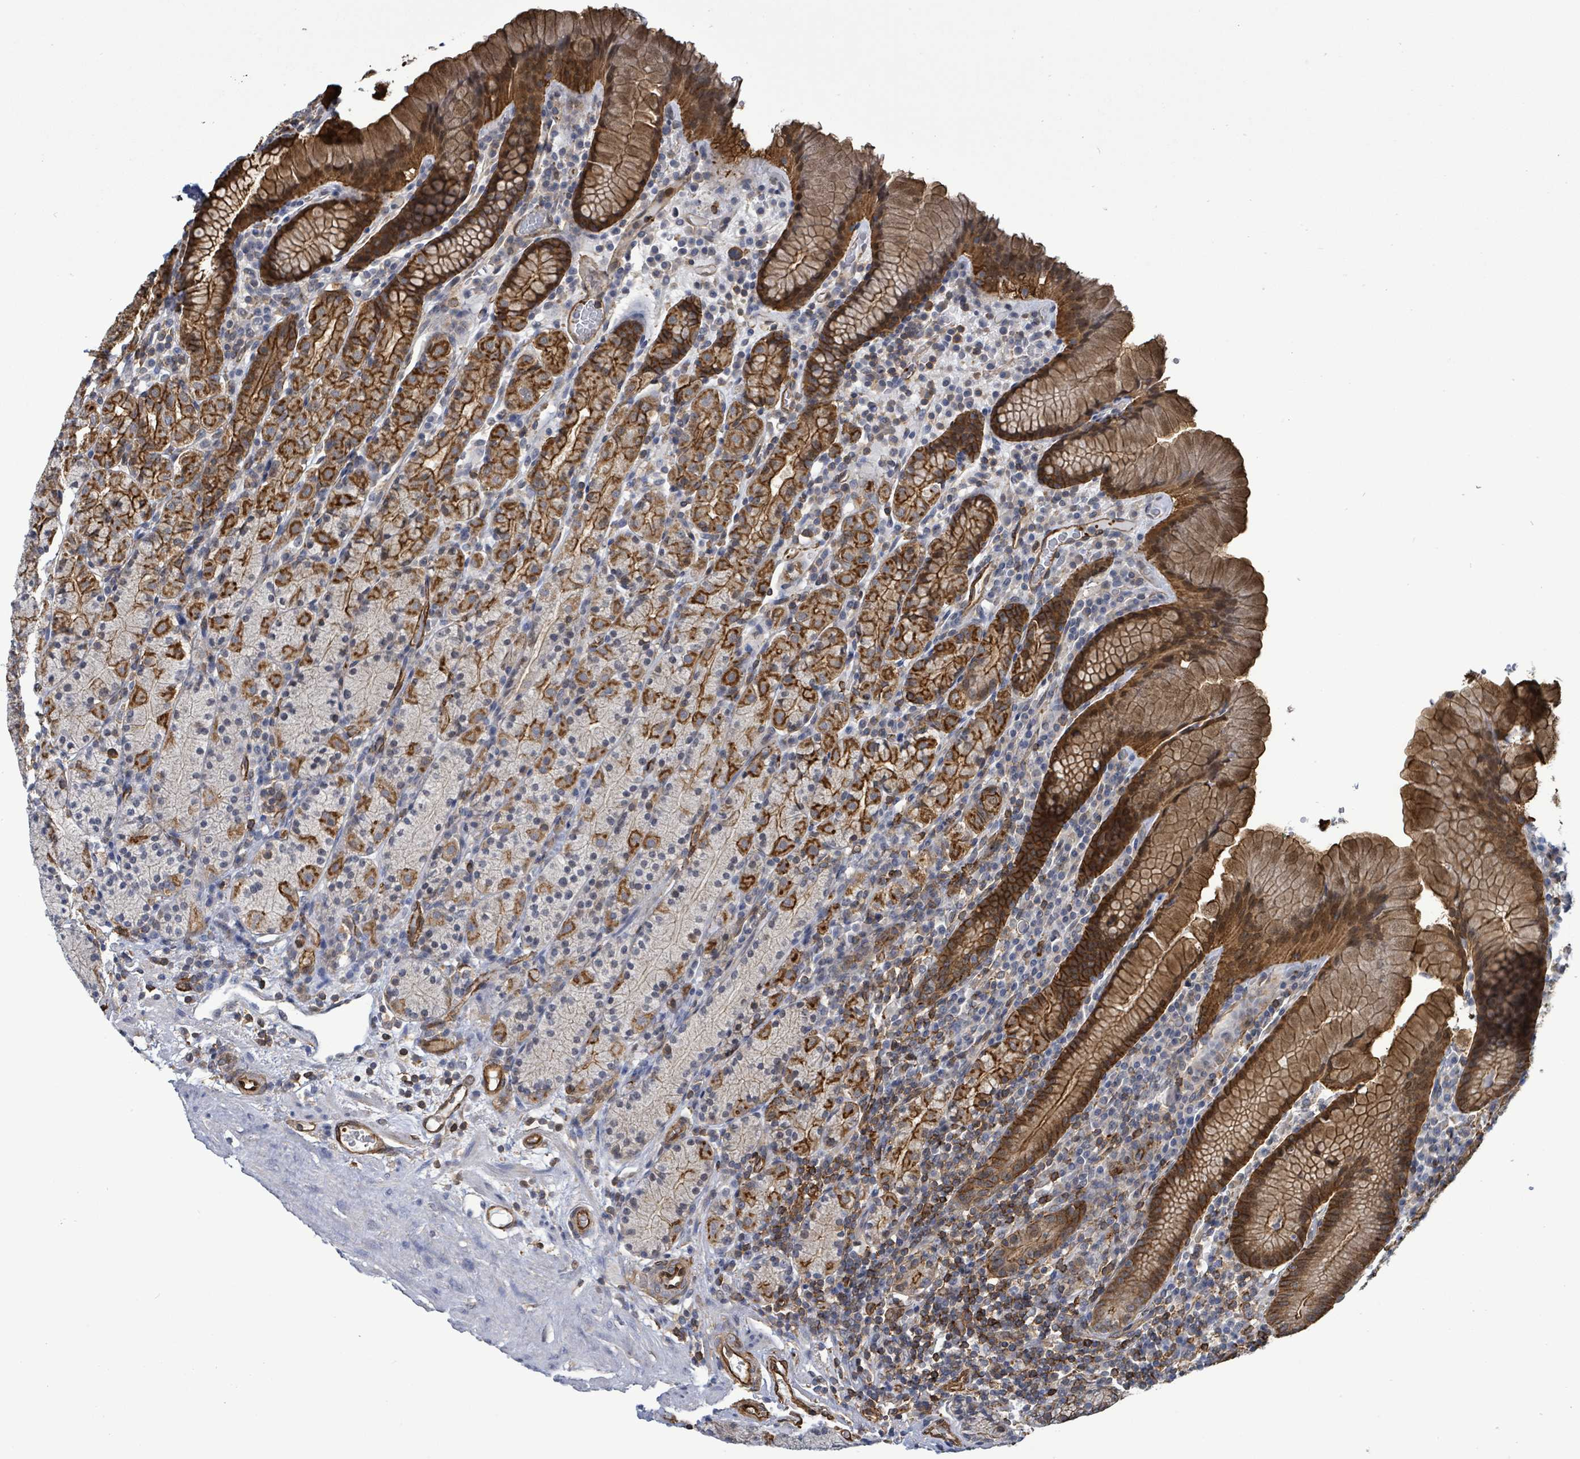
{"staining": {"intensity": "strong", "quantity": ">75%", "location": "cytoplasmic/membranous"}, "tissue": "stomach", "cell_type": "Glandular cells", "image_type": "normal", "snomed": [{"axis": "morphology", "description": "Normal tissue, NOS"}, {"axis": "topography", "description": "Stomach, upper"}, {"axis": "topography", "description": "Stomach"}], "caption": "A high-resolution micrograph shows IHC staining of benign stomach, which displays strong cytoplasmic/membranous expression in about >75% of glandular cells.", "gene": "PRKRIP1", "patient": {"sex": "male", "age": 62}}